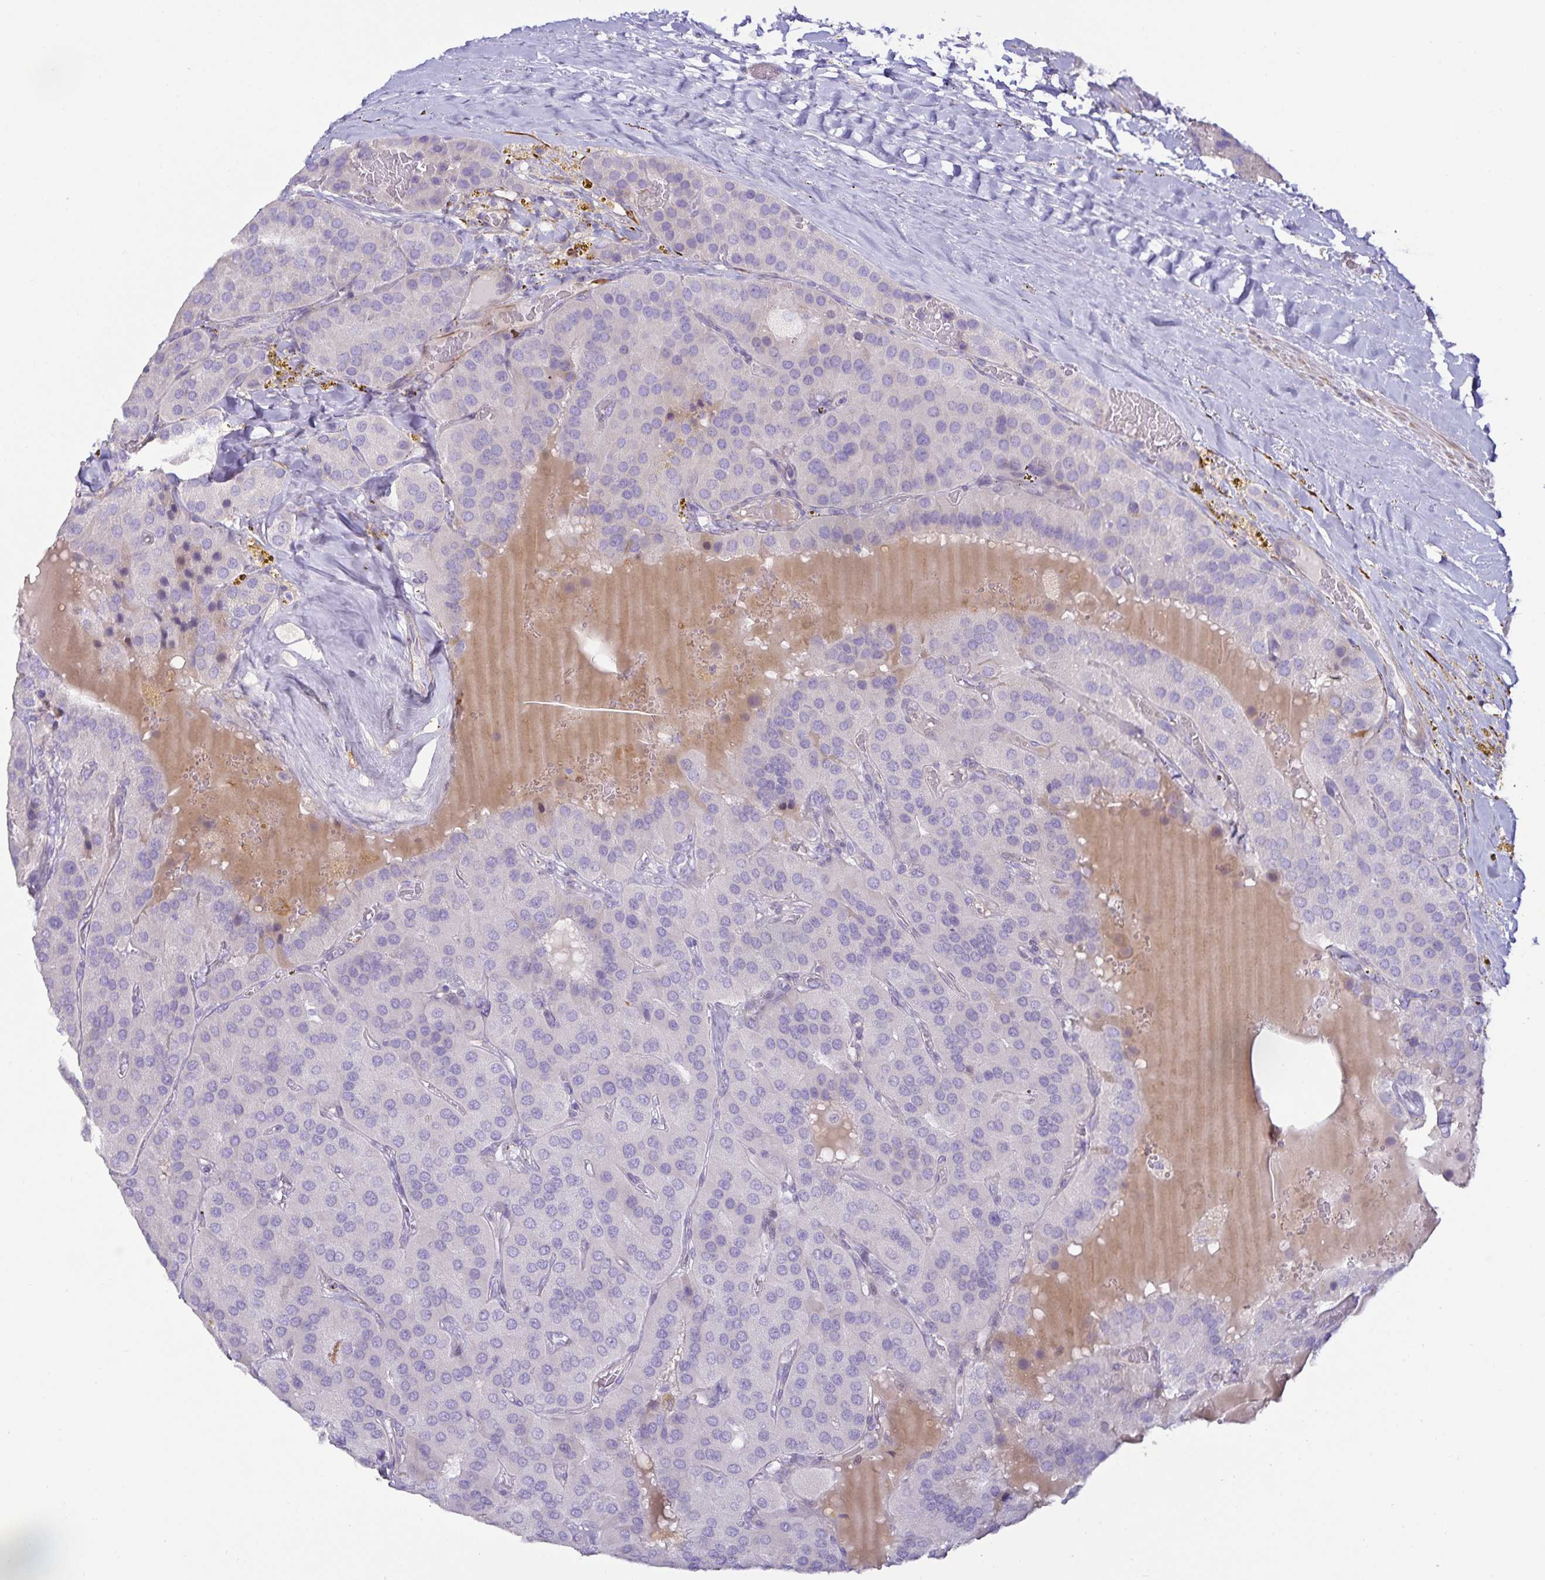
{"staining": {"intensity": "negative", "quantity": "none", "location": "none"}, "tissue": "parathyroid gland", "cell_type": "Glandular cells", "image_type": "normal", "snomed": [{"axis": "morphology", "description": "Normal tissue, NOS"}, {"axis": "morphology", "description": "Adenoma, NOS"}, {"axis": "topography", "description": "Parathyroid gland"}], "caption": "An immunohistochemistry image of normal parathyroid gland is shown. There is no staining in glandular cells of parathyroid gland.", "gene": "SPAG4", "patient": {"sex": "female", "age": 86}}